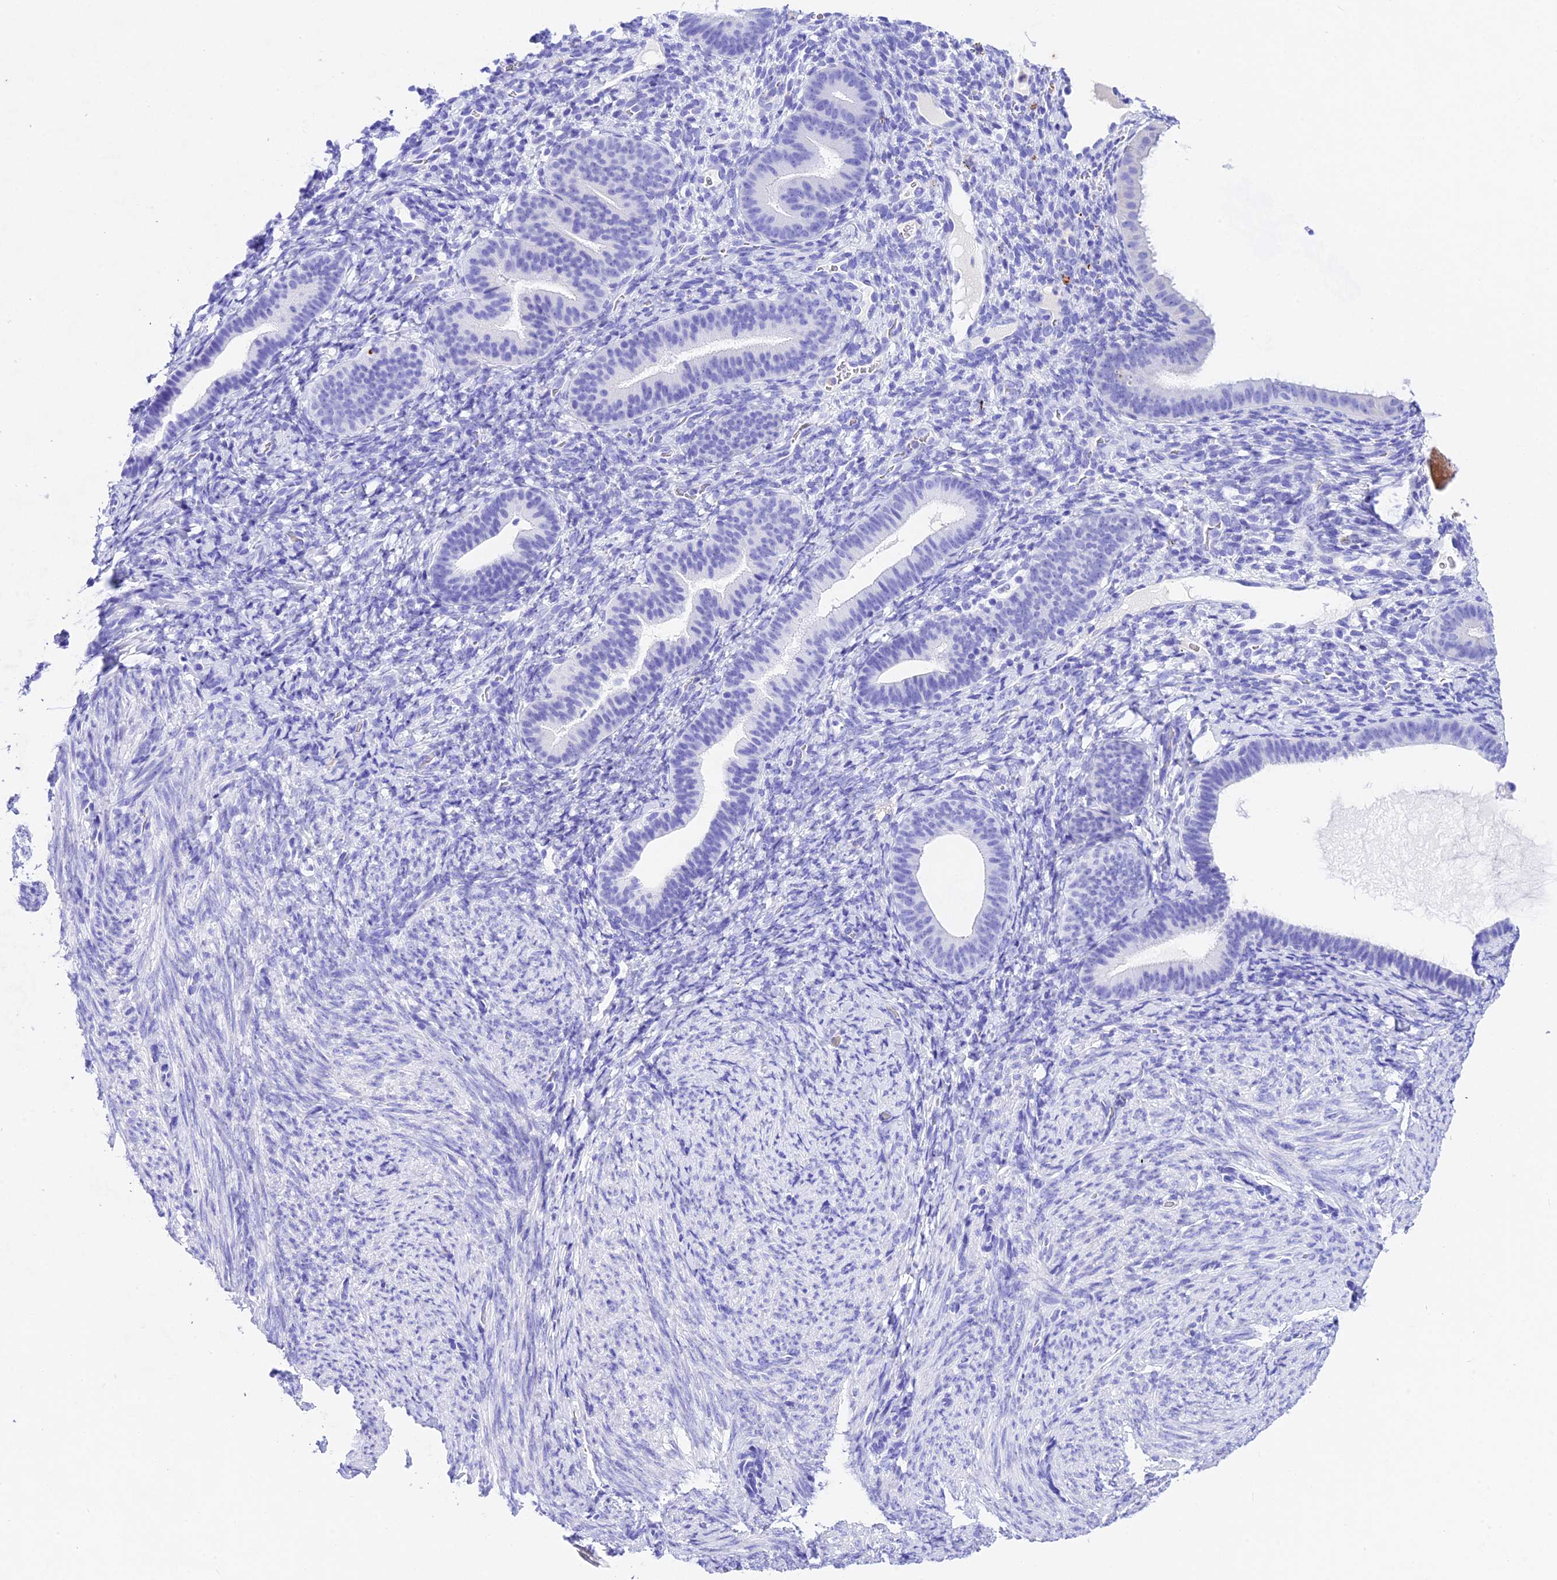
{"staining": {"intensity": "negative", "quantity": "none", "location": "none"}, "tissue": "endometrium", "cell_type": "Cells in endometrial stroma", "image_type": "normal", "snomed": [{"axis": "morphology", "description": "Normal tissue, NOS"}, {"axis": "topography", "description": "Endometrium"}], "caption": "Unremarkable endometrium was stained to show a protein in brown. There is no significant positivity in cells in endometrial stroma. (Immunohistochemistry, brightfield microscopy, high magnification).", "gene": "PSG11", "patient": {"sex": "female", "age": 65}}